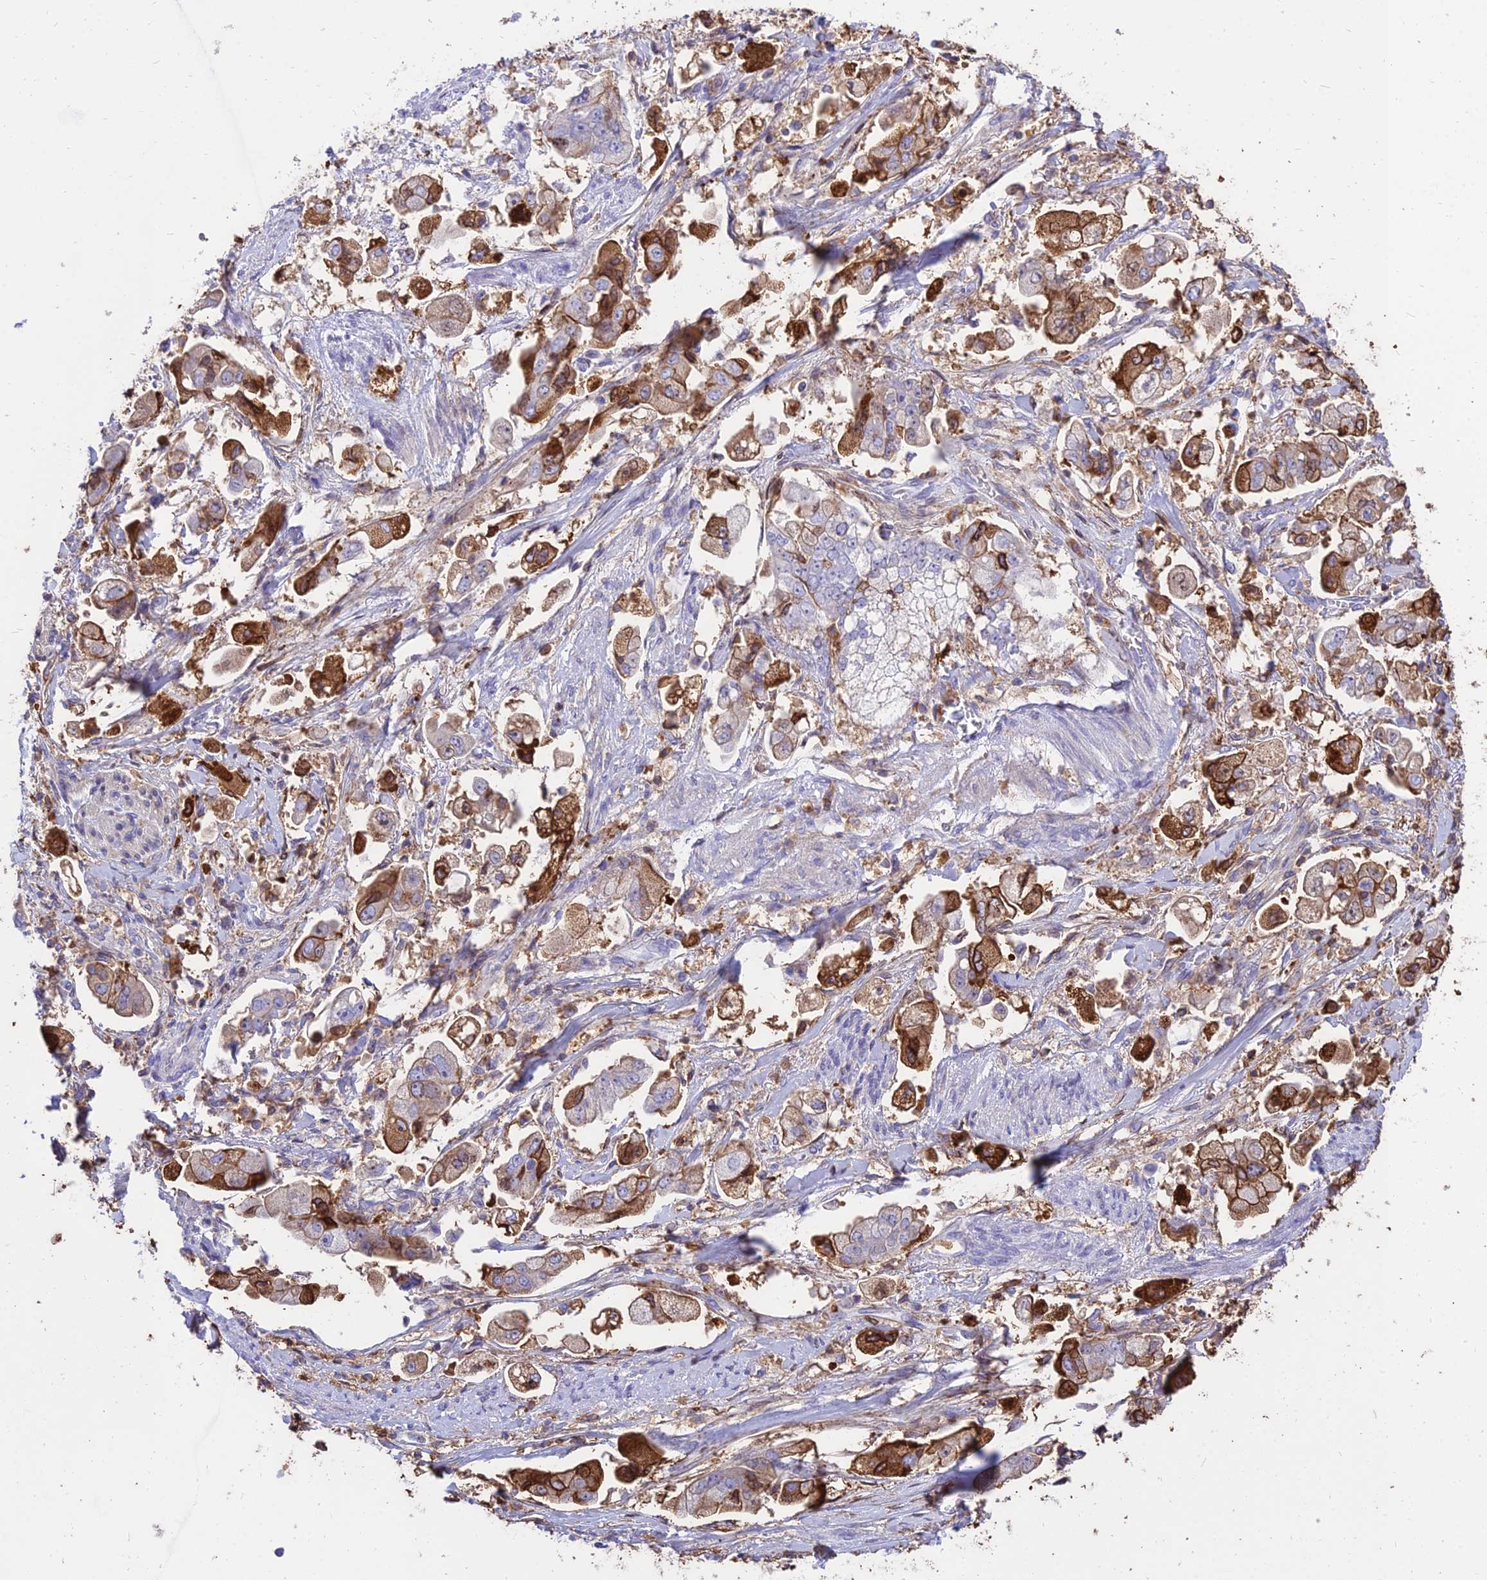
{"staining": {"intensity": "moderate", "quantity": "25%-75%", "location": "cytoplasmic/membranous"}, "tissue": "stomach cancer", "cell_type": "Tumor cells", "image_type": "cancer", "snomed": [{"axis": "morphology", "description": "Adenocarcinoma, NOS"}, {"axis": "topography", "description": "Stomach"}], "caption": "Tumor cells reveal medium levels of moderate cytoplasmic/membranous staining in about 25%-75% of cells in human stomach cancer. (brown staining indicates protein expression, while blue staining denotes nuclei).", "gene": "SREK1IP1", "patient": {"sex": "male", "age": 62}}